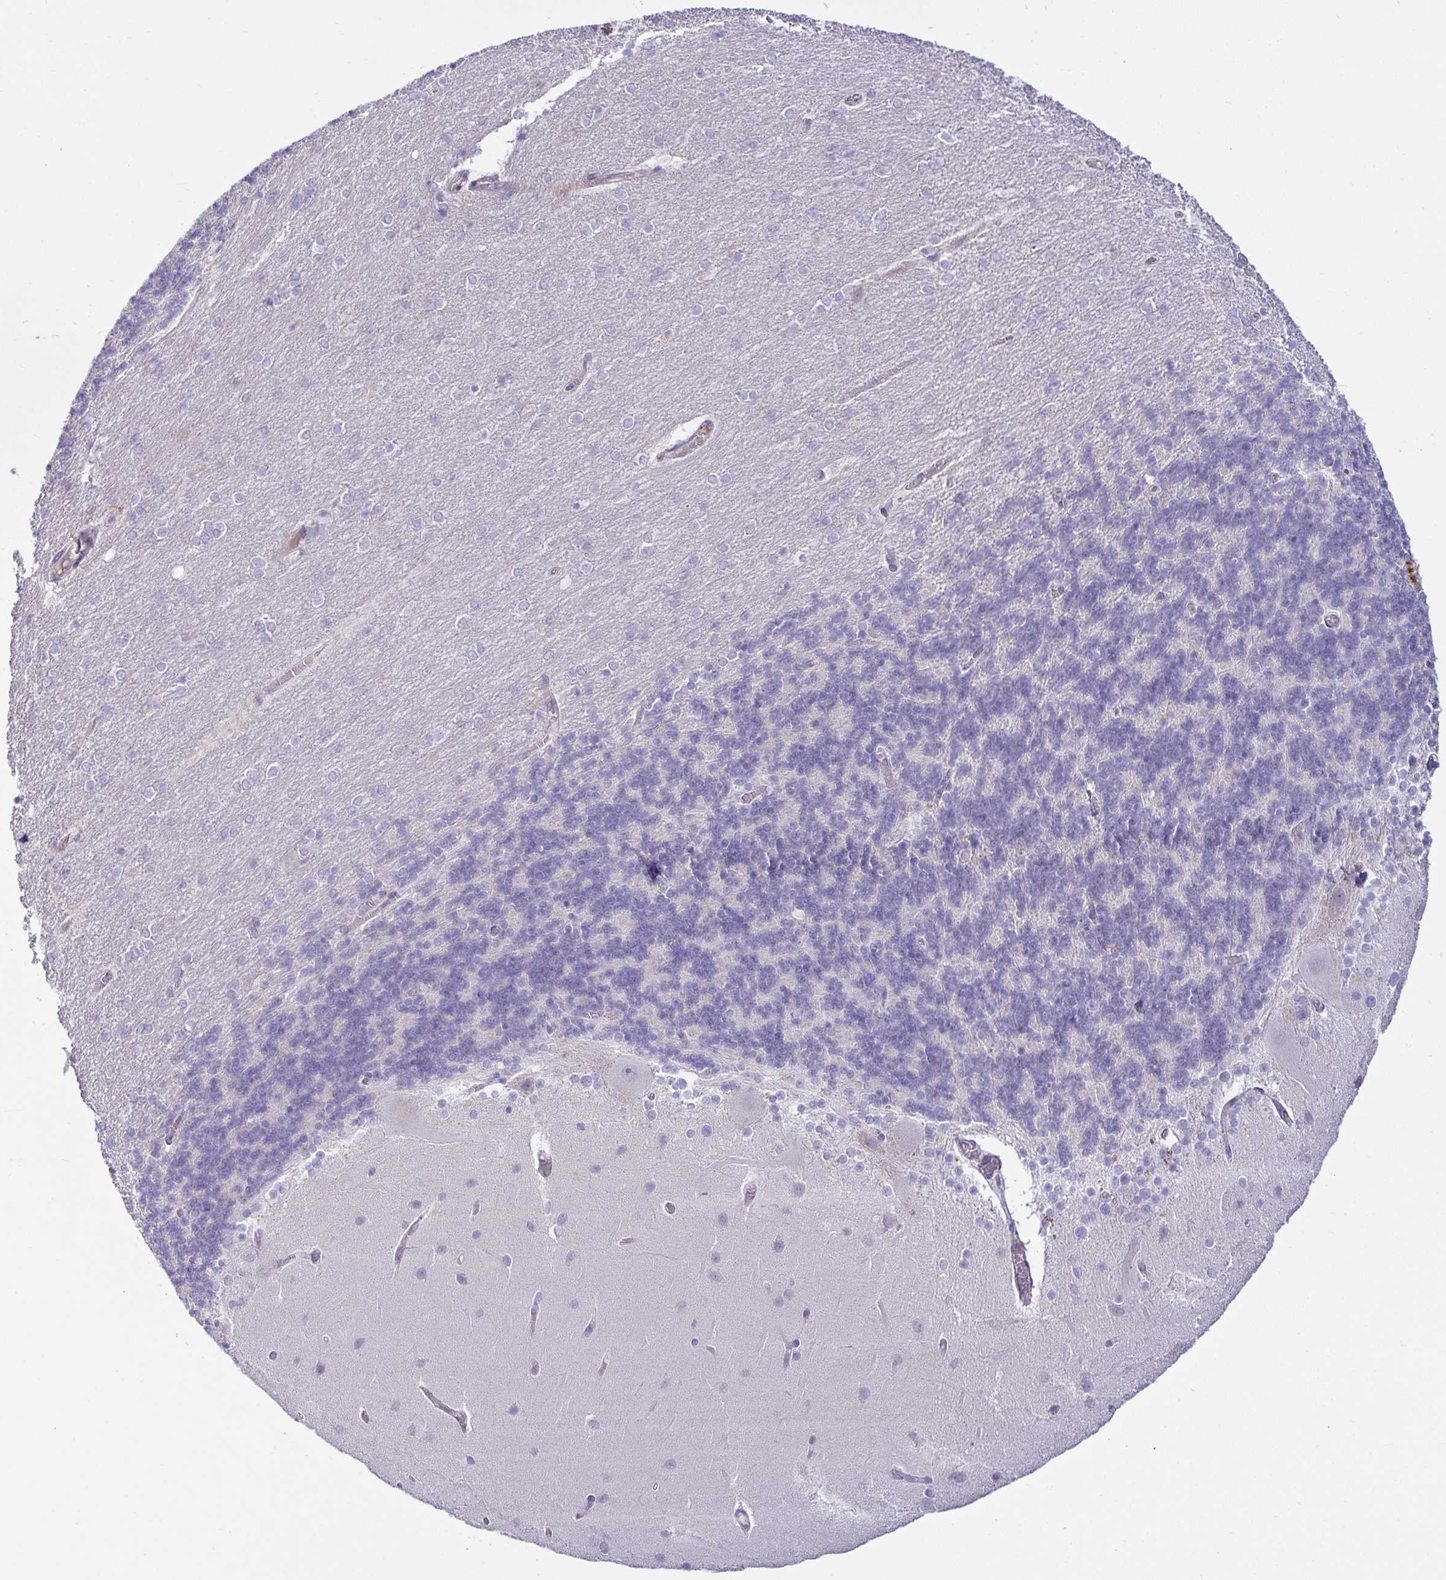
{"staining": {"intensity": "negative", "quantity": "none", "location": "none"}, "tissue": "cerebellum", "cell_type": "Cells in granular layer", "image_type": "normal", "snomed": [{"axis": "morphology", "description": "Normal tissue, NOS"}, {"axis": "topography", "description": "Cerebellum"}], "caption": "High power microscopy histopathology image of an immunohistochemistry (IHC) photomicrograph of normal cerebellum, revealing no significant staining in cells in granular layer.", "gene": "SPAG4", "patient": {"sex": "female", "age": 54}}